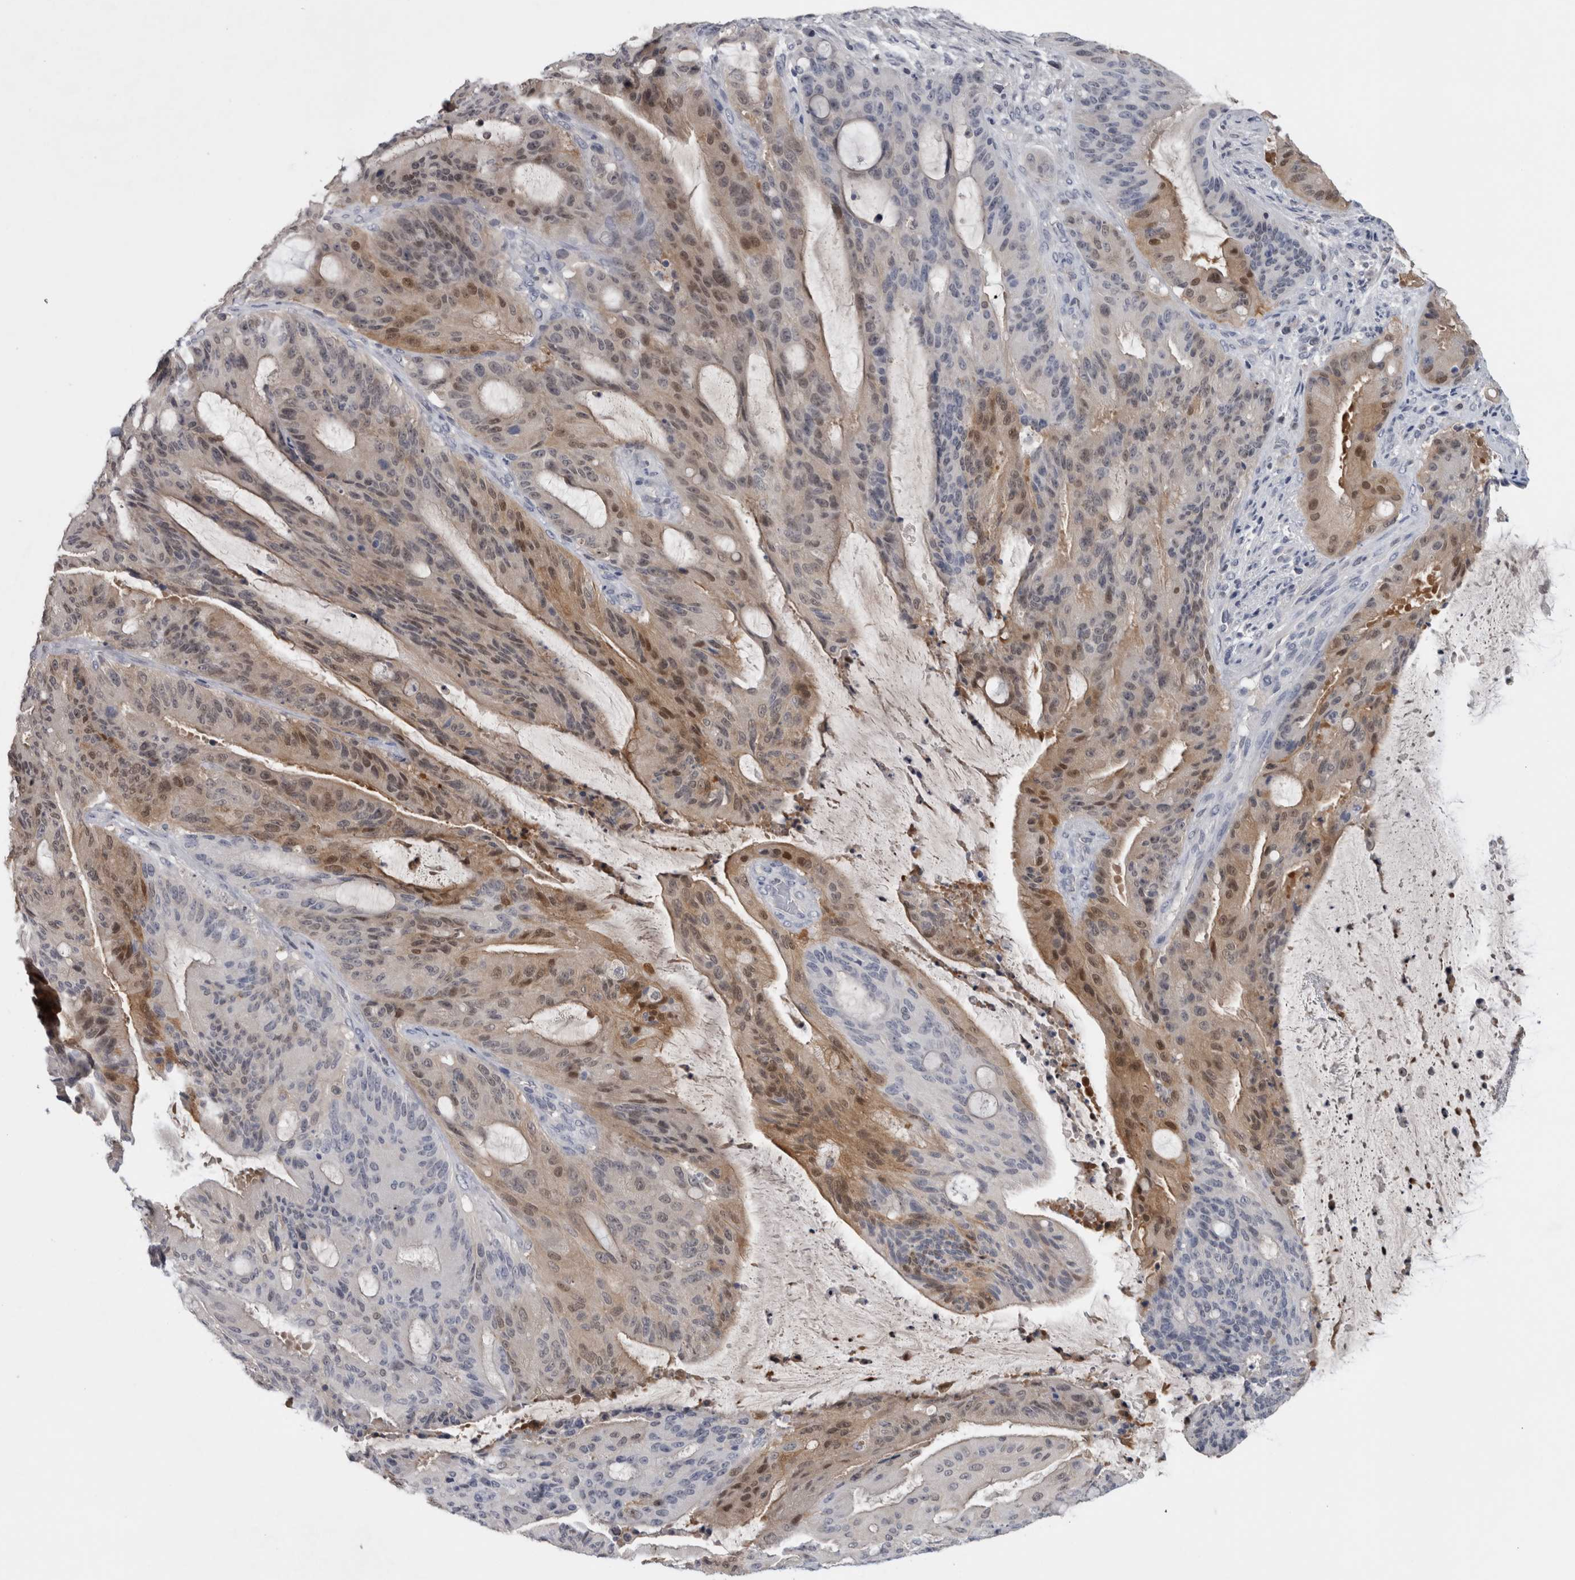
{"staining": {"intensity": "moderate", "quantity": "25%-75%", "location": "cytoplasmic/membranous,nuclear"}, "tissue": "liver cancer", "cell_type": "Tumor cells", "image_type": "cancer", "snomed": [{"axis": "morphology", "description": "Normal tissue, NOS"}, {"axis": "morphology", "description": "Cholangiocarcinoma"}, {"axis": "topography", "description": "Liver"}, {"axis": "topography", "description": "Peripheral nerve tissue"}], "caption": "Immunohistochemical staining of liver cholangiocarcinoma displays moderate cytoplasmic/membranous and nuclear protein positivity in about 25%-75% of tumor cells.", "gene": "NAPRT", "patient": {"sex": "female", "age": 73}}